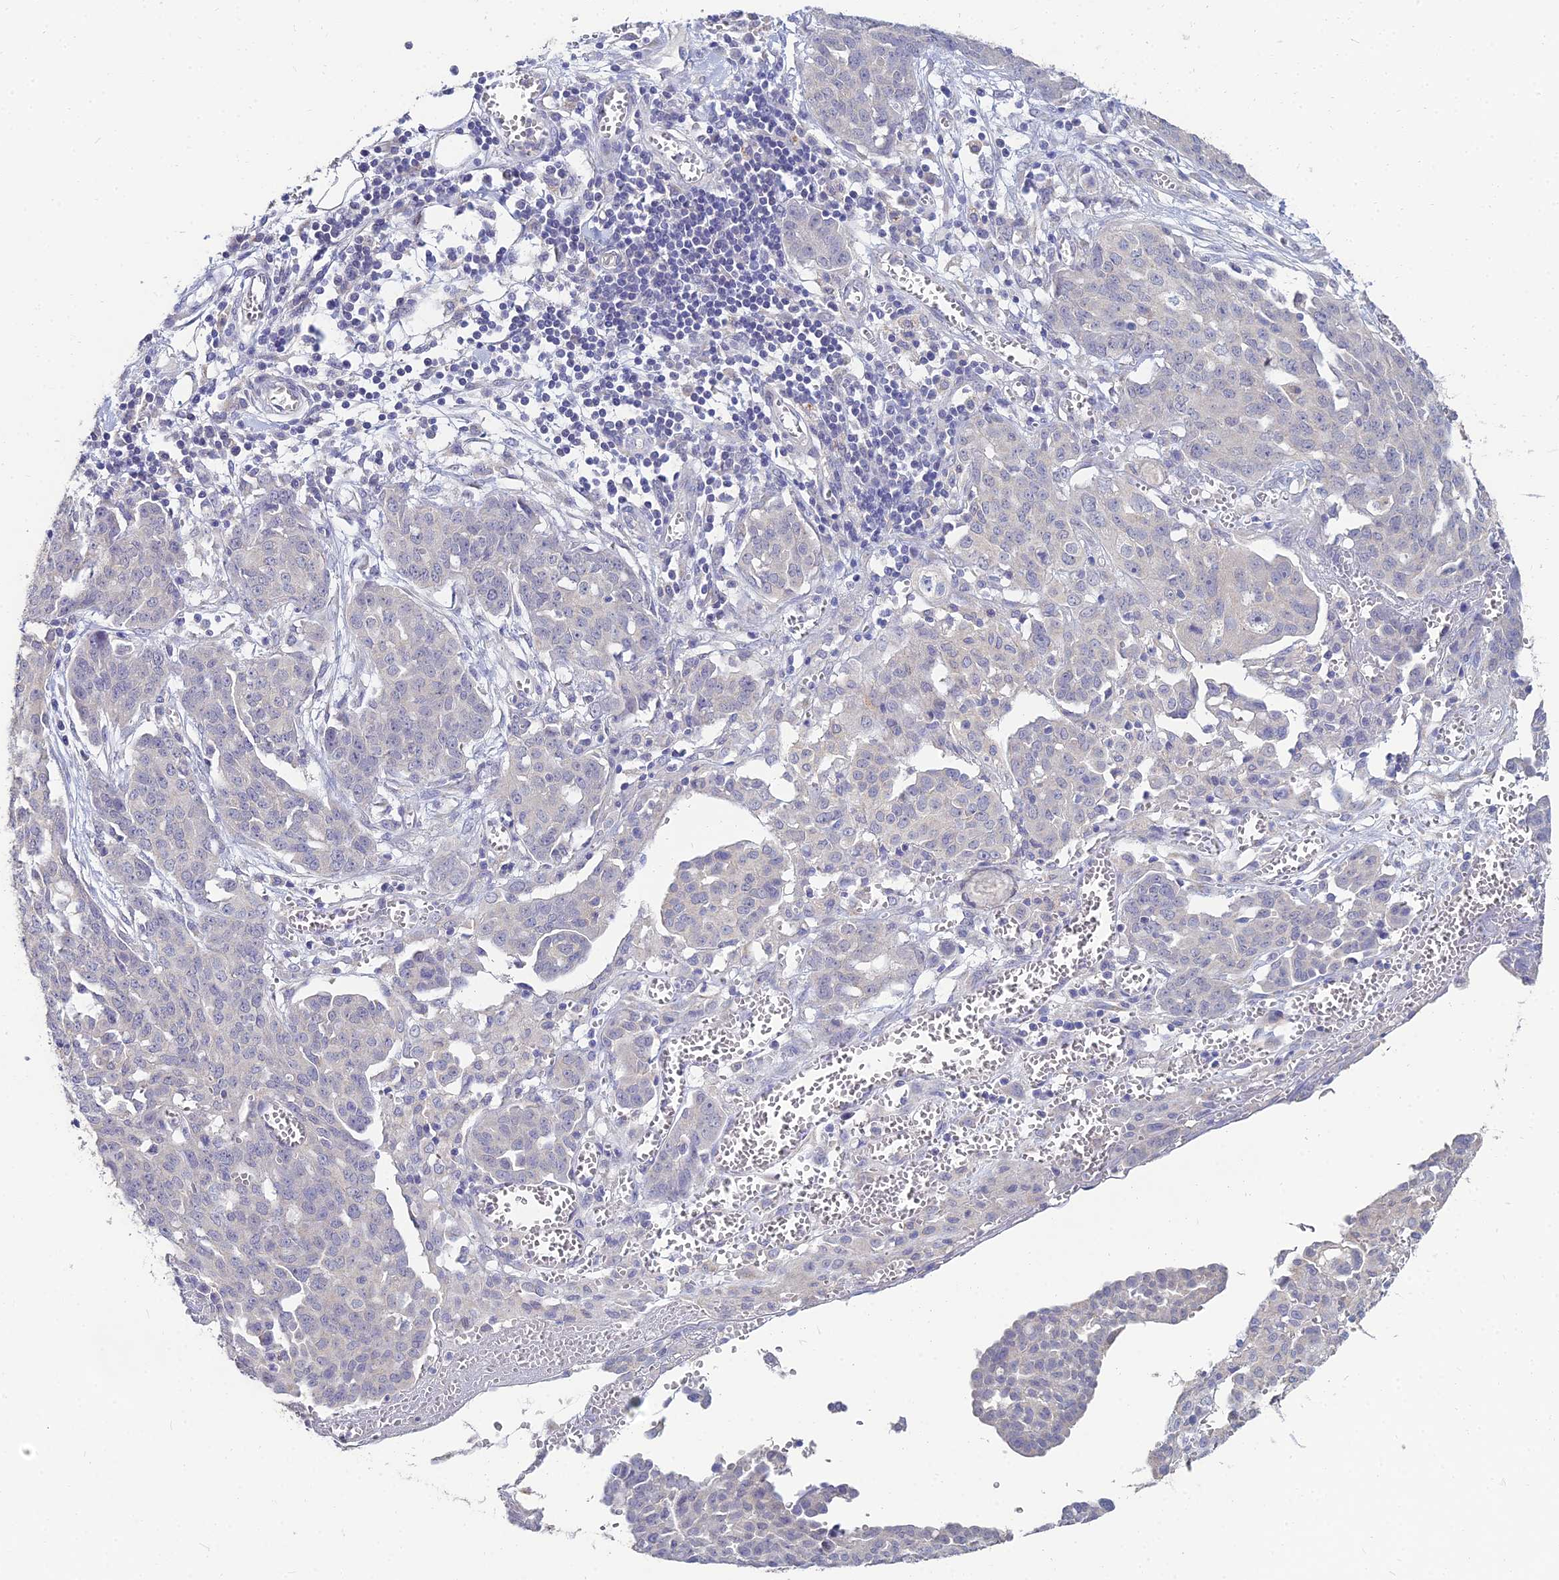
{"staining": {"intensity": "negative", "quantity": "none", "location": "none"}, "tissue": "ovarian cancer", "cell_type": "Tumor cells", "image_type": "cancer", "snomed": [{"axis": "morphology", "description": "Cystadenocarcinoma, serous, NOS"}, {"axis": "topography", "description": "Soft tissue"}, {"axis": "topography", "description": "Ovary"}], "caption": "Human ovarian cancer (serous cystadenocarcinoma) stained for a protein using immunohistochemistry (IHC) demonstrates no positivity in tumor cells.", "gene": "NPY", "patient": {"sex": "female", "age": 57}}